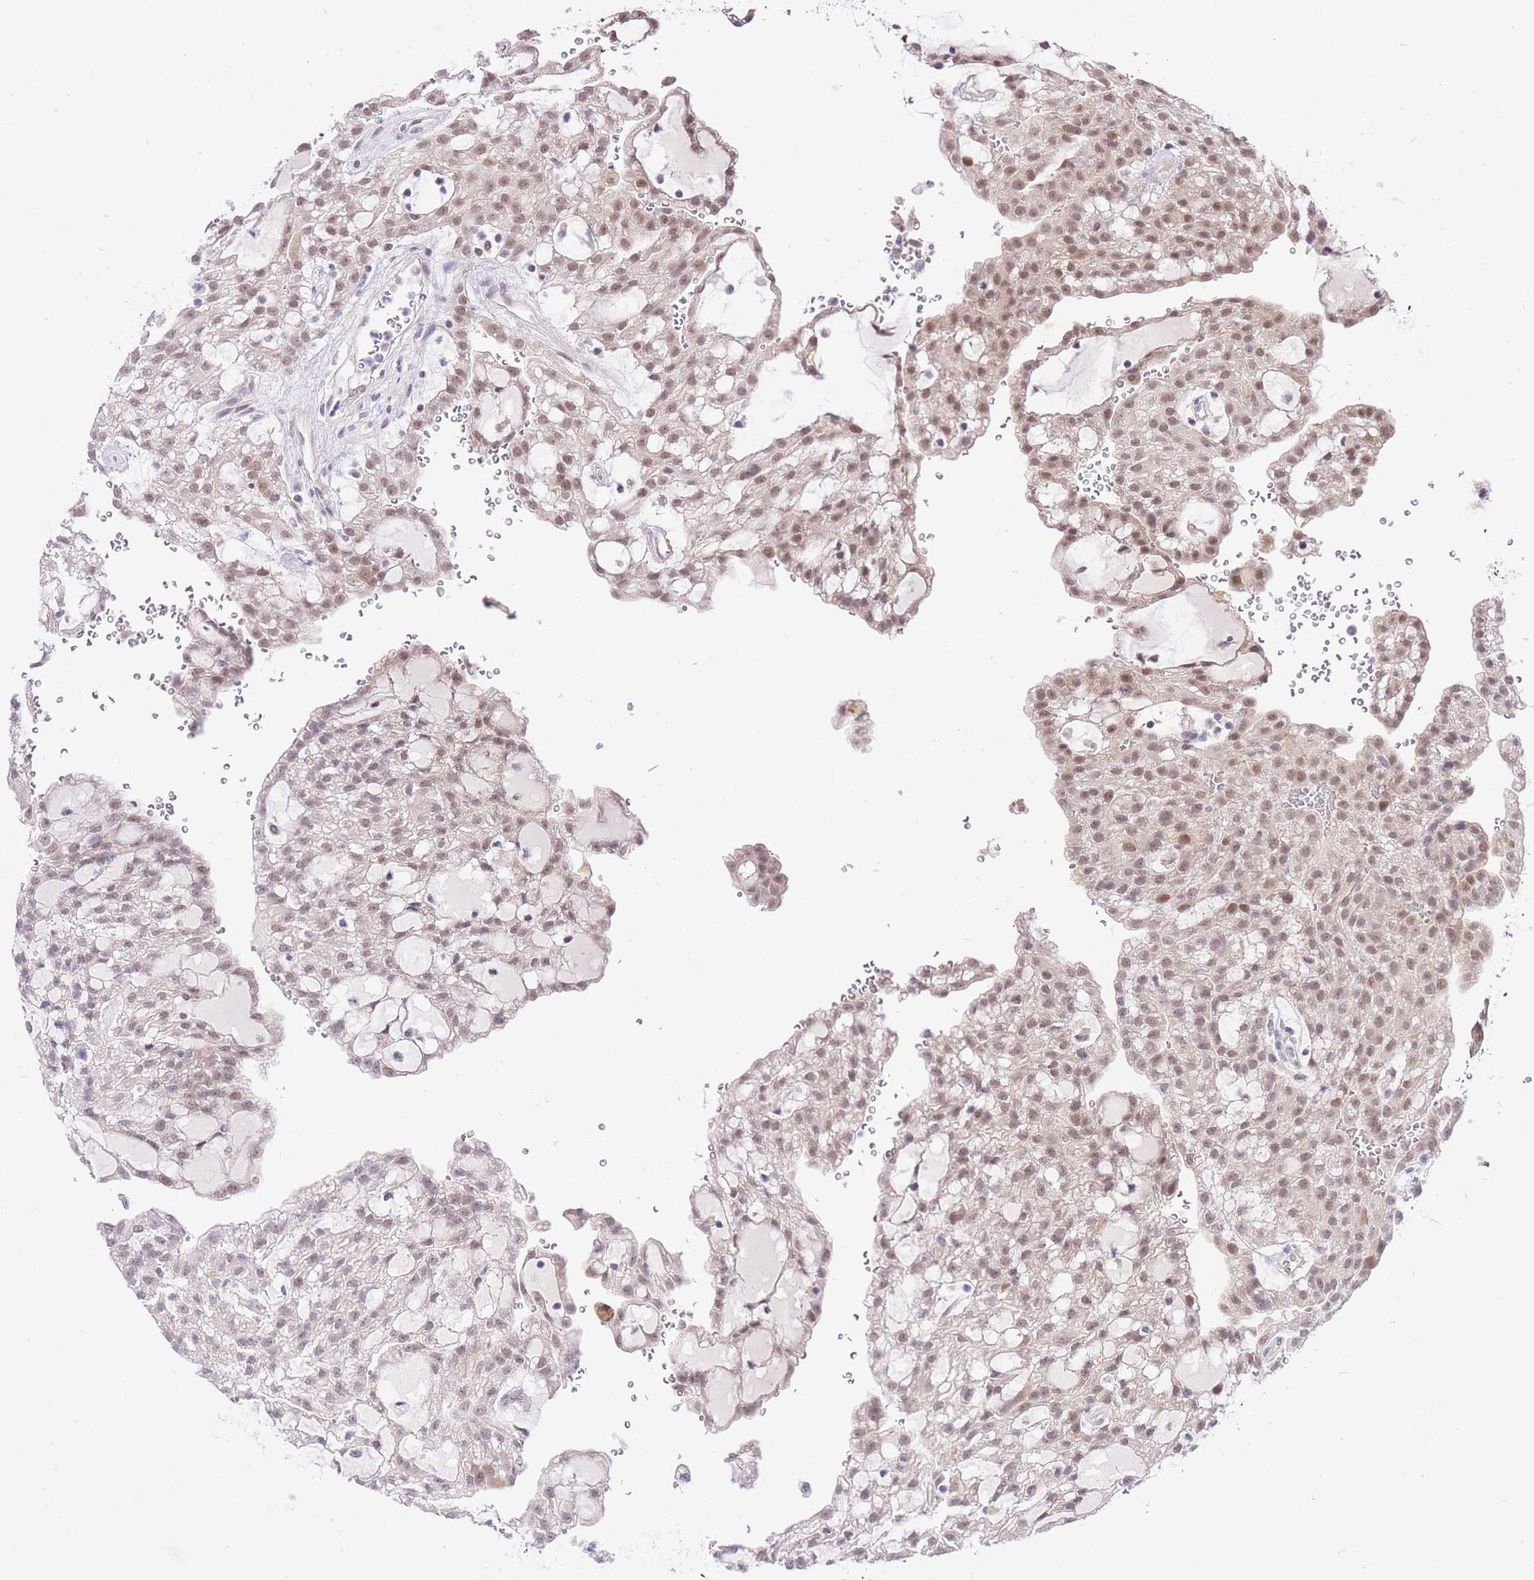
{"staining": {"intensity": "moderate", "quantity": "25%-75%", "location": "nuclear"}, "tissue": "renal cancer", "cell_type": "Tumor cells", "image_type": "cancer", "snomed": [{"axis": "morphology", "description": "Adenocarcinoma, NOS"}, {"axis": "topography", "description": "Kidney"}], "caption": "Tumor cells display medium levels of moderate nuclear staining in about 25%-75% of cells in renal cancer (adenocarcinoma). The staining was performed using DAB to visualize the protein expression in brown, while the nuclei were stained in blue with hematoxylin (Magnification: 20x).", "gene": "UBXN7", "patient": {"sex": "male", "age": 63}}